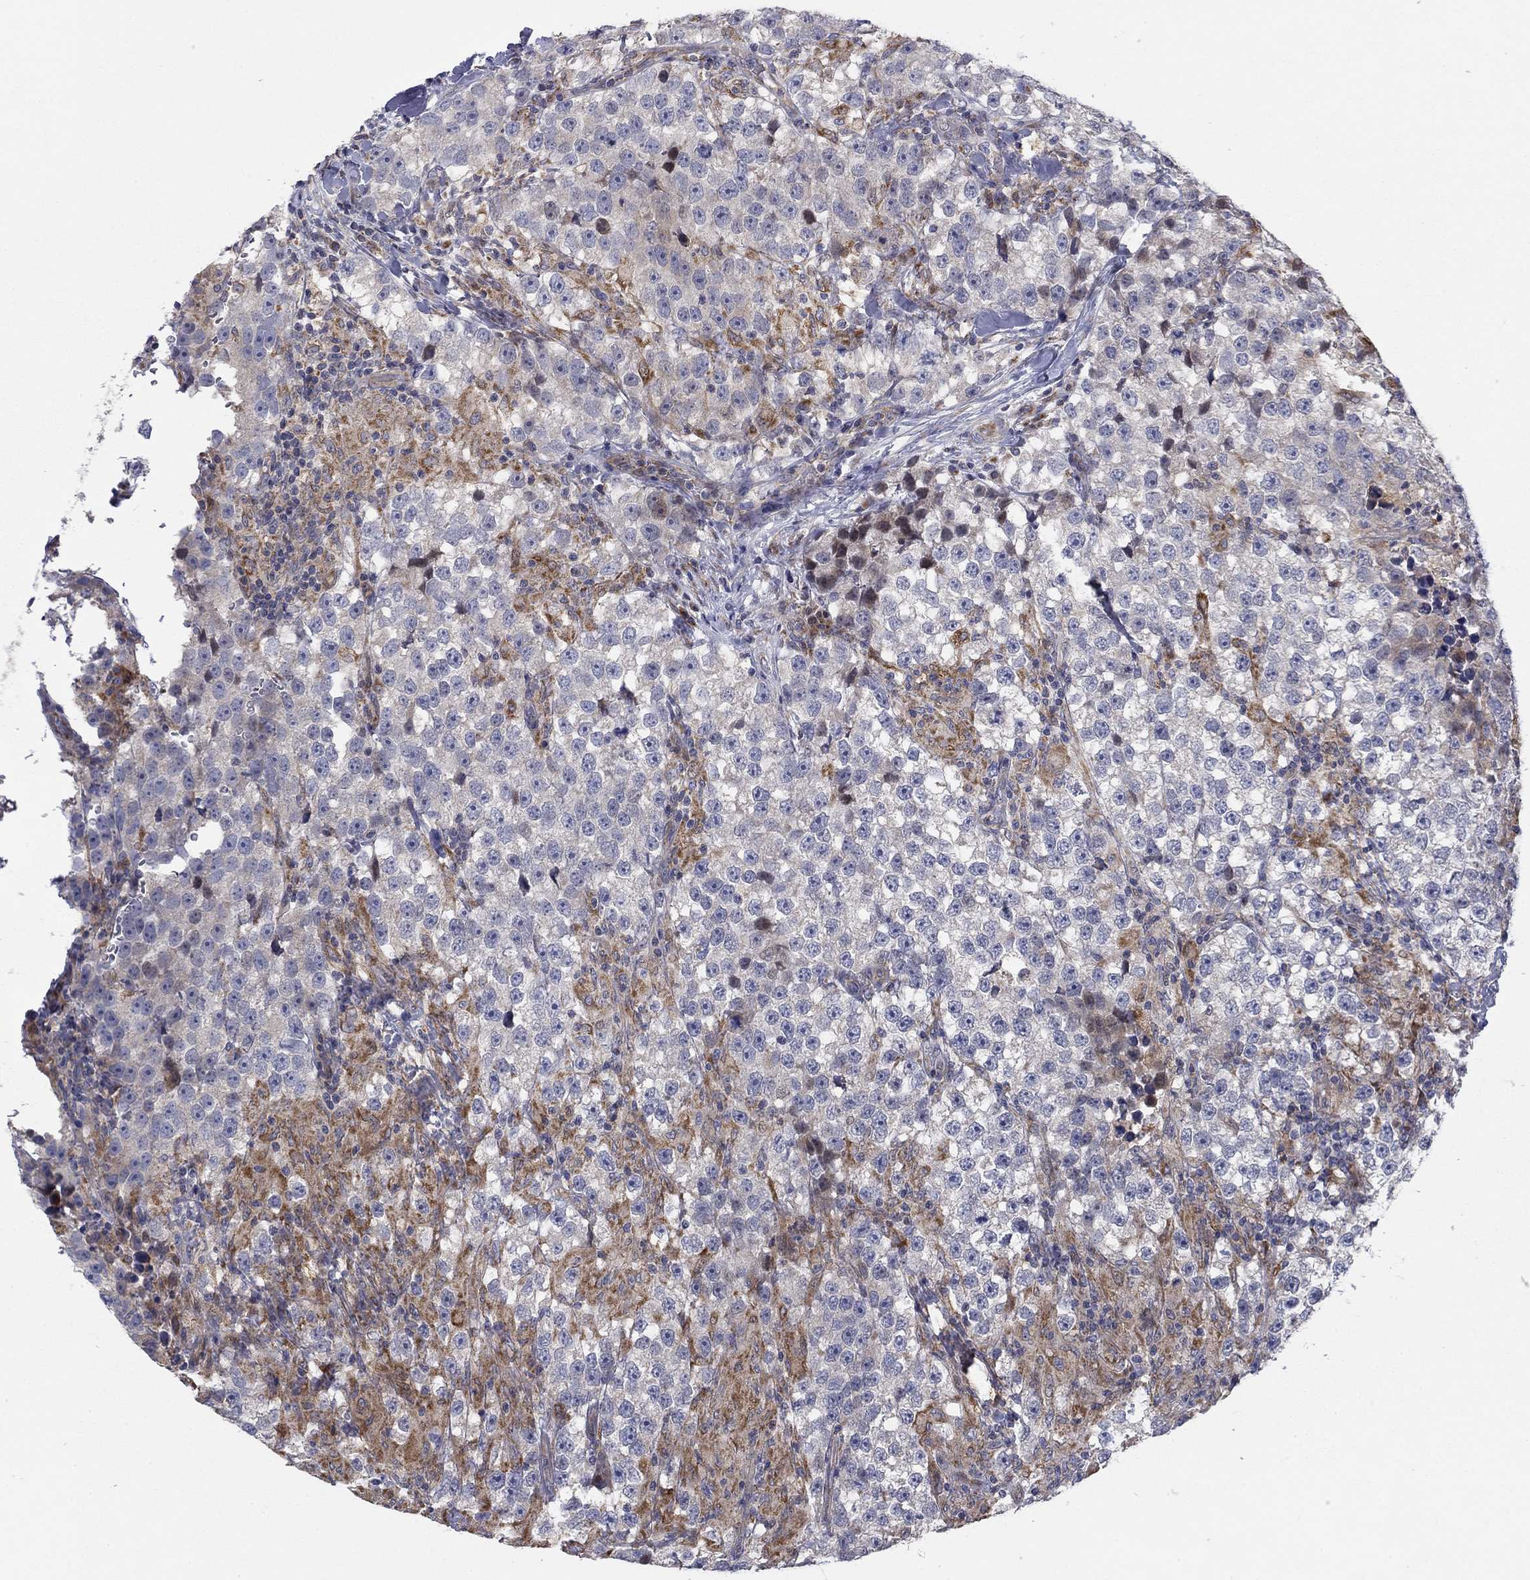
{"staining": {"intensity": "negative", "quantity": "none", "location": "none"}, "tissue": "testis cancer", "cell_type": "Tumor cells", "image_type": "cancer", "snomed": [{"axis": "morphology", "description": "Seminoma, NOS"}, {"axis": "topography", "description": "Testis"}], "caption": "Tumor cells show no significant staining in testis cancer (seminoma).", "gene": "MMAA", "patient": {"sex": "male", "age": 46}}